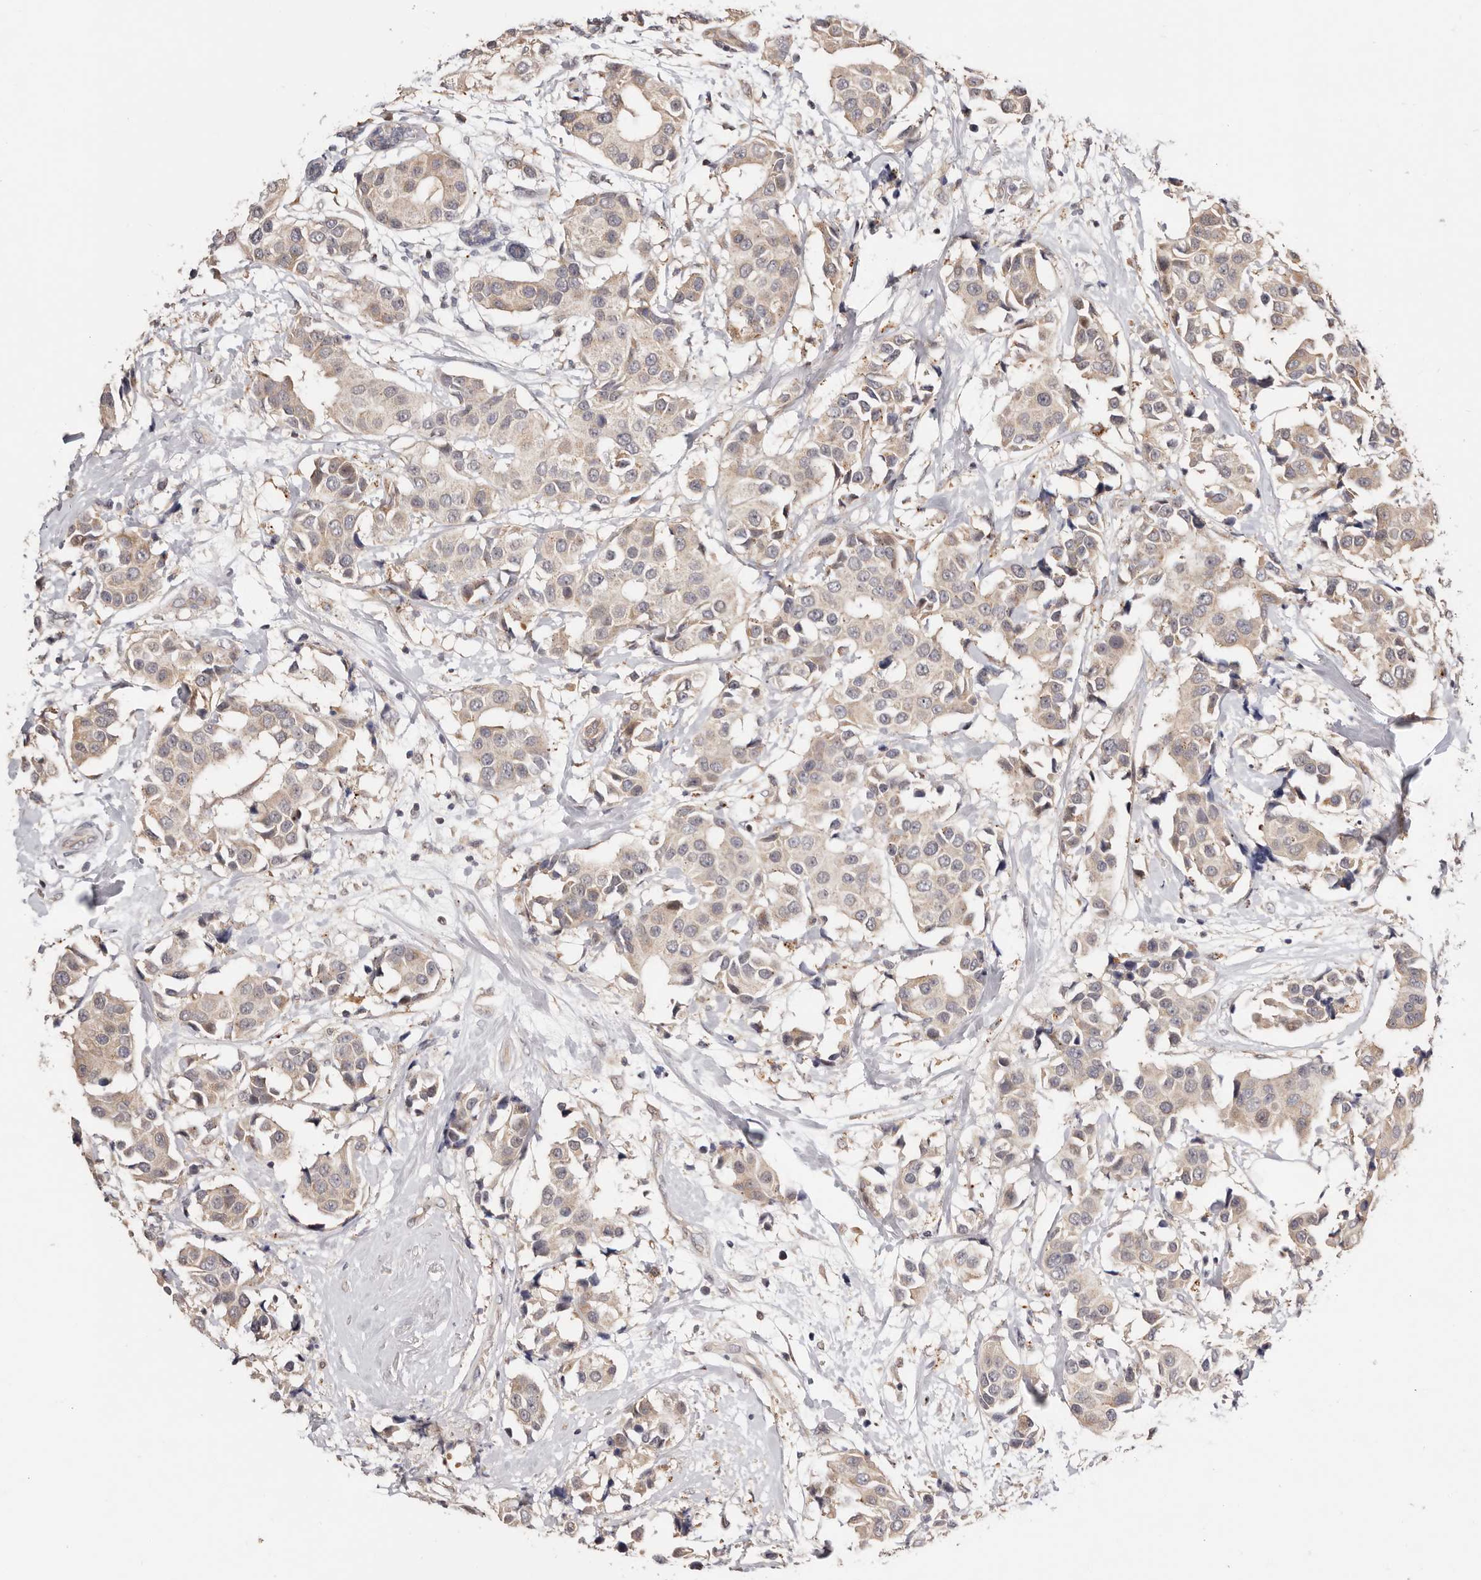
{"staining": {"intensity": "weak", "quantity": "<25%", "location": "cytoplasmic/membranous"}, "tissue": "breast cancer", "cell_type": "Tumor cells", "image_type": "cancer", "snomed": [{"axis": "morphology", "description": "Normal tissue, NOS"}, {"axis": "morphology", "description": "Duct carcinoma"}, {"axis": "topography", "description": "Breast"}], "caption": "The histopathology image exhibits no significant positivity in tumor cells of breast intraductal carcinoma. (Brightfield microscopy of DAB IHC at high magnification).", "gene": "USP33", "patient": {"sex": "female", "age": 39}}